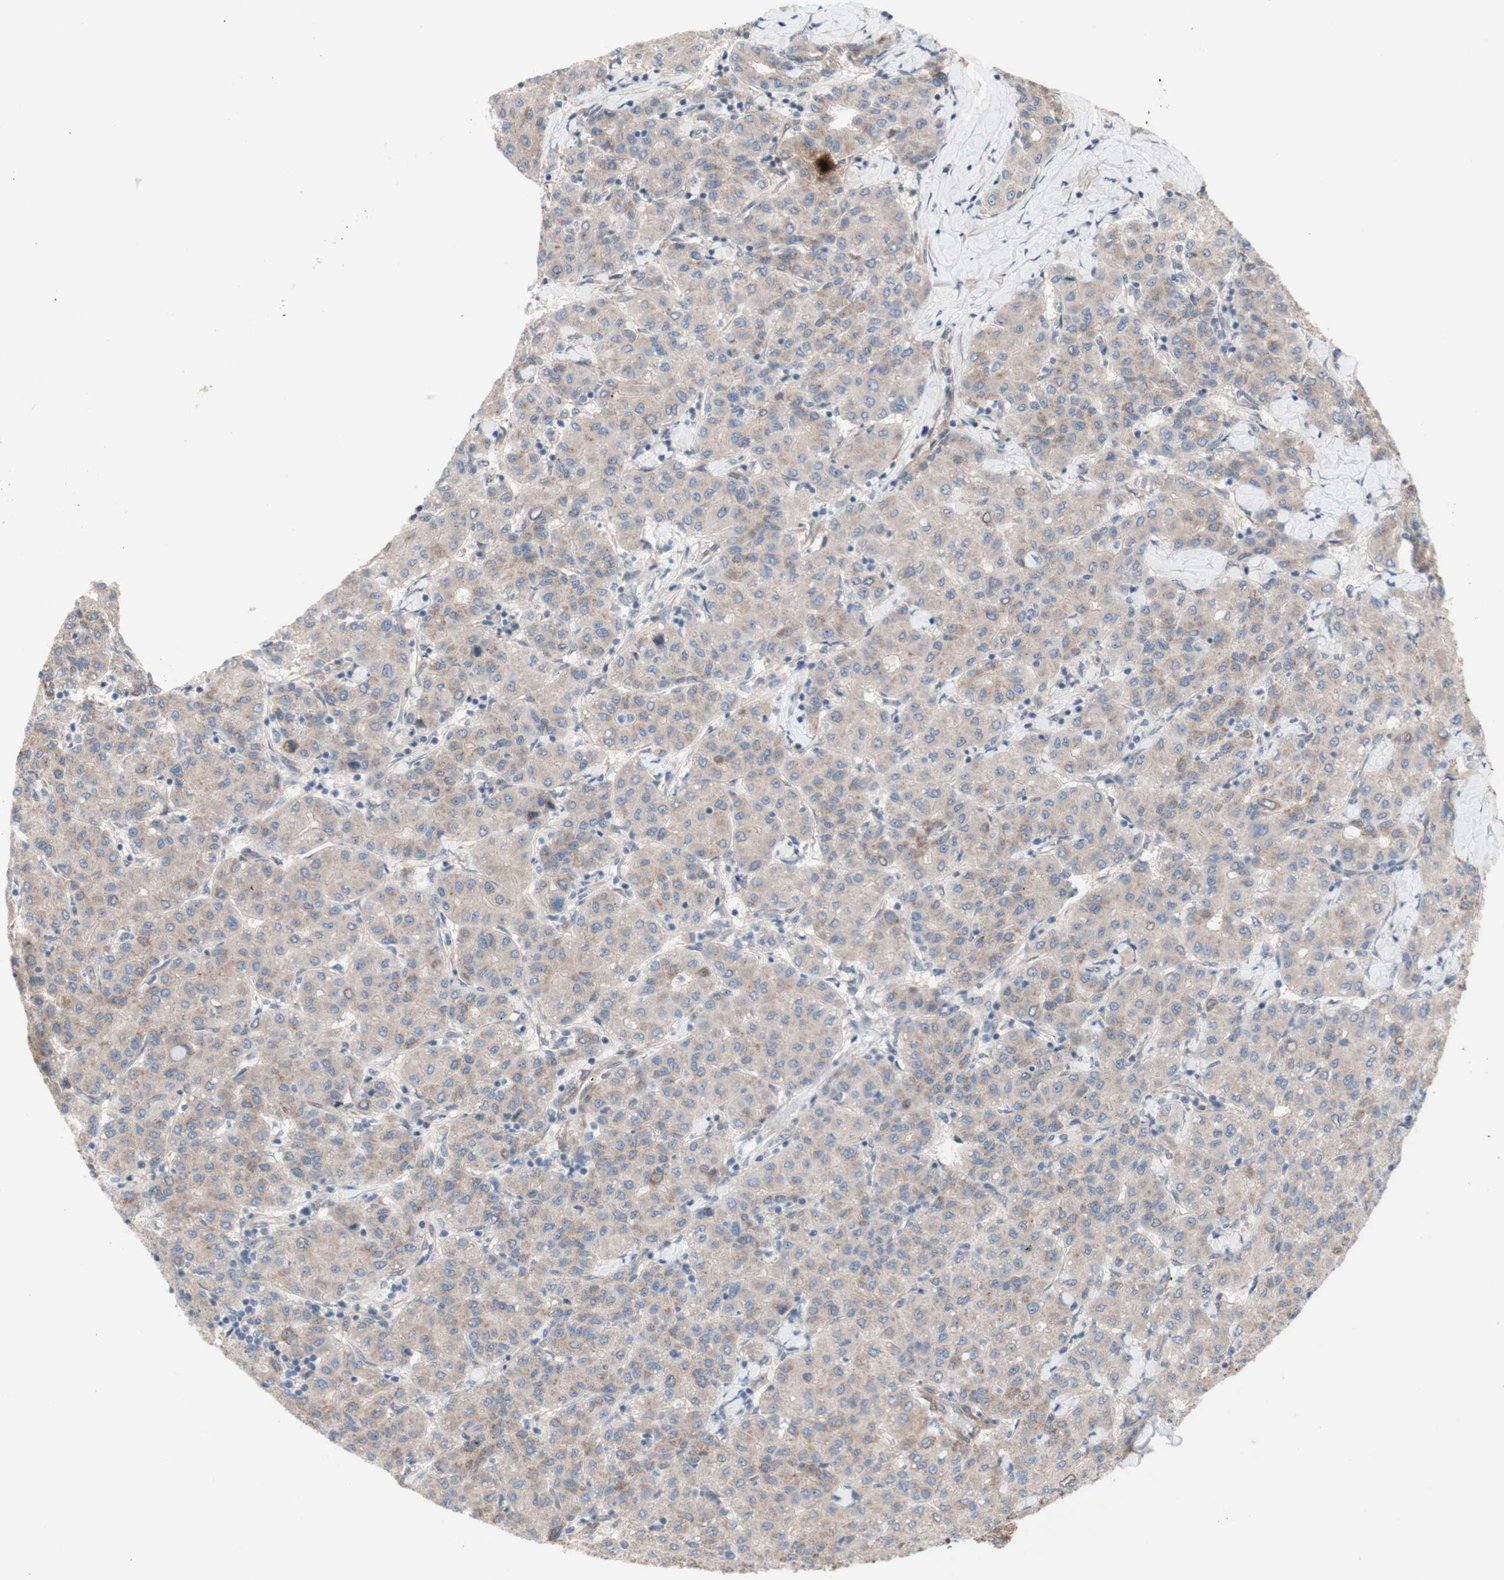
{"staining": {"intensity": "weak", "quantity": ">75%", "location": "cytoplasmic/membranous"}, "tissue": "liver cancer", "cell_type": "Tumor cells", "image_type": "cancer", "snomed": [{"axis": "morphology", "description": "Carcinoma, Hepatocellular, NOS"}, {"axis": "topography", "description": "Liver"}], "caption": "High-magnification brightfield microscopy of liver hepatocellular carcinoma stained with DAB (brown) and counterstained with hematoxylin (blue). tumor cells exhibit weak cytoplasmic/membranous positivity is present in about>75% of cells.", "gene": "CNN3", "patient": {"sex": "male", "age": 65}}